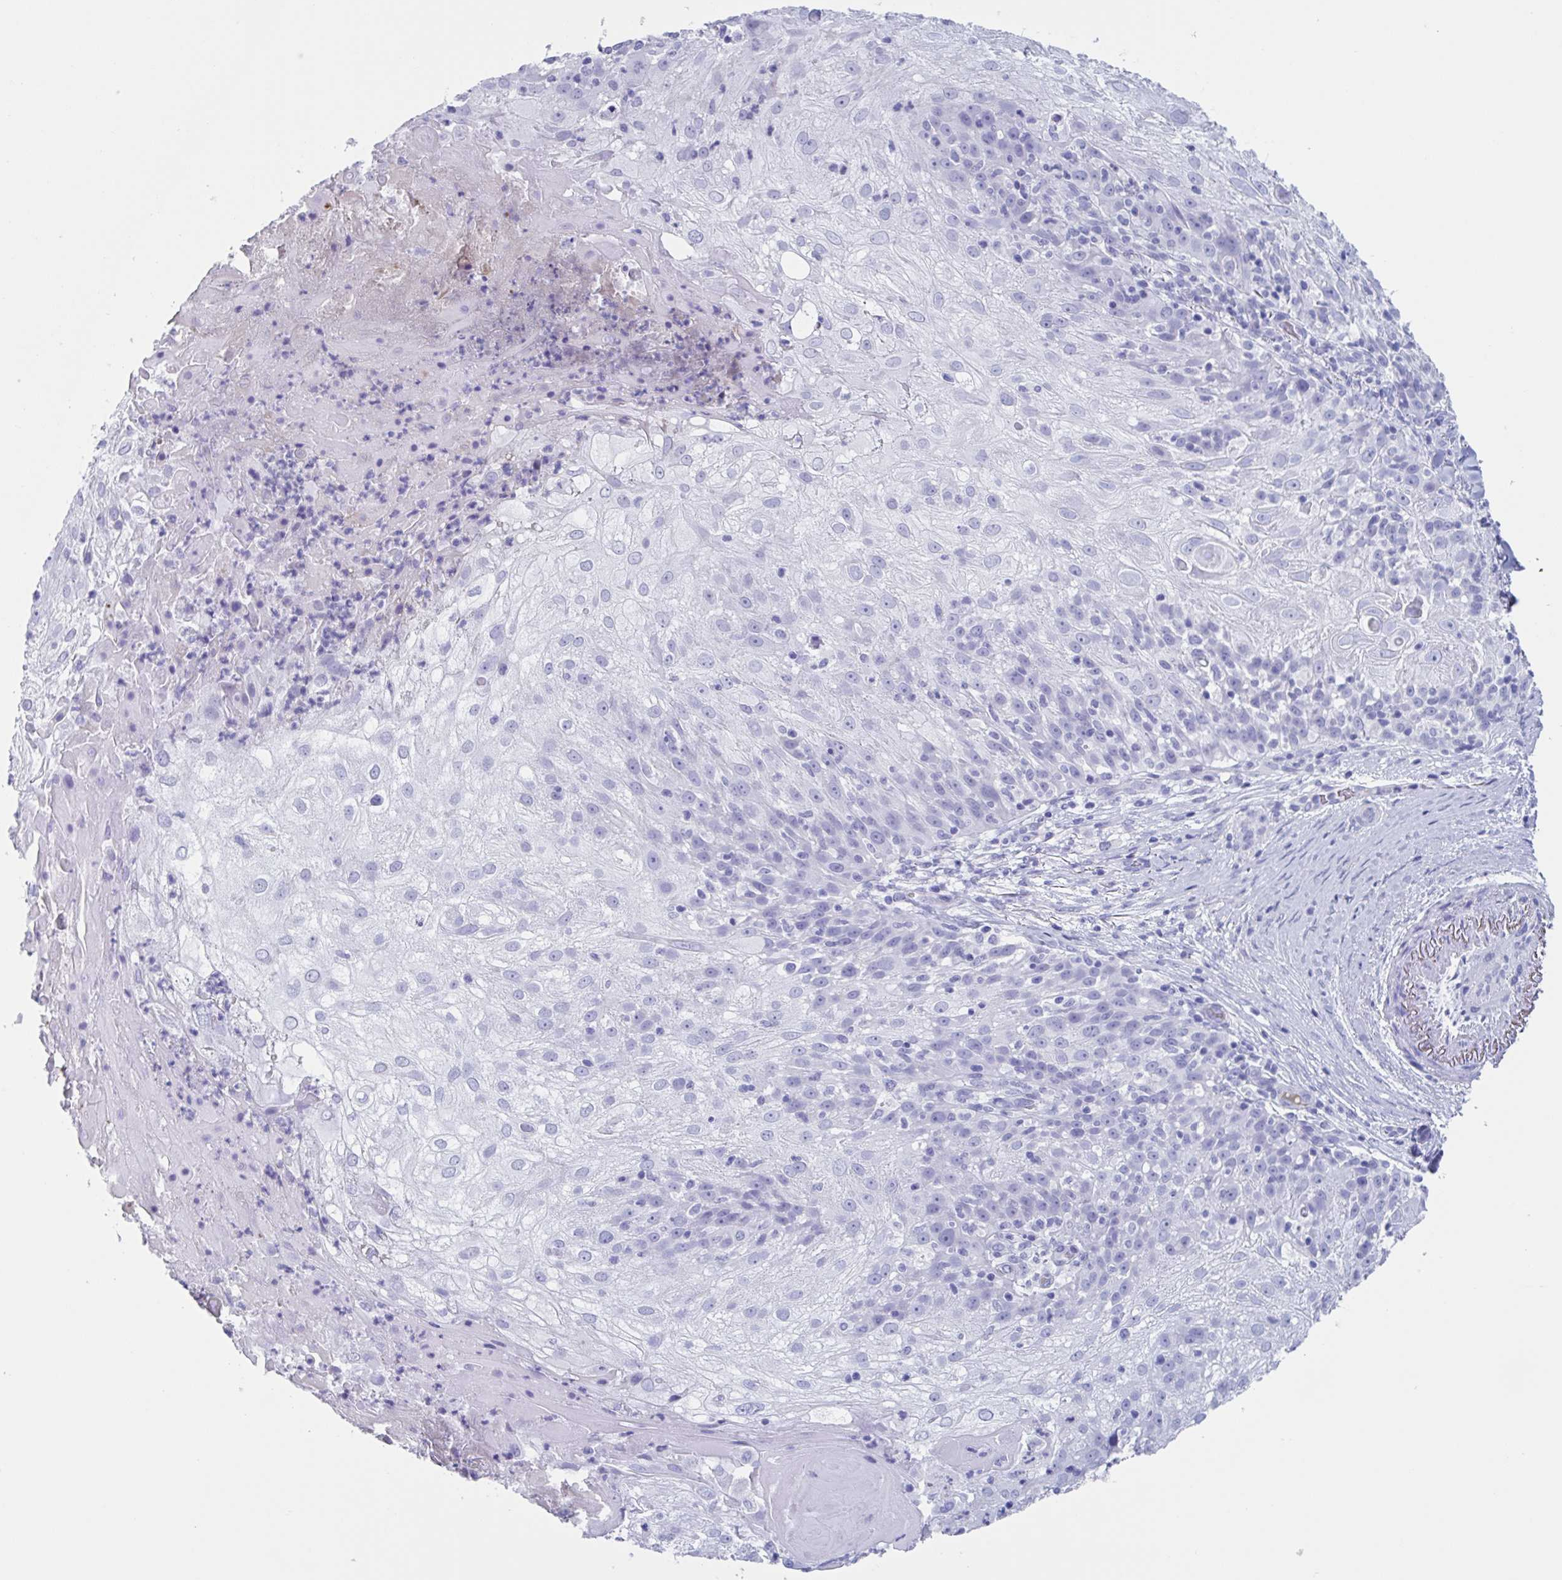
{"staining": {"intensity": "negative", "quantity": "none", "location": "none"}, "tissue": "skin cancer", "cell_type": "Tumor cells", "image_type": "cancer", "snomed": [{"axis": "morphology", "description": "Normal tissue, NOS"}, {"axis": "morphology", "description": "Squamous cell carcinoma, NOS"}, {"axis": "topography", "description": "Skin"}], "caption": "An IHC photomicrograph of skin cancer is shown. There is no staining in tumor cells of skin cancer.", "gene": "USP35", "patient": {"sex": "female", "age": 83}}